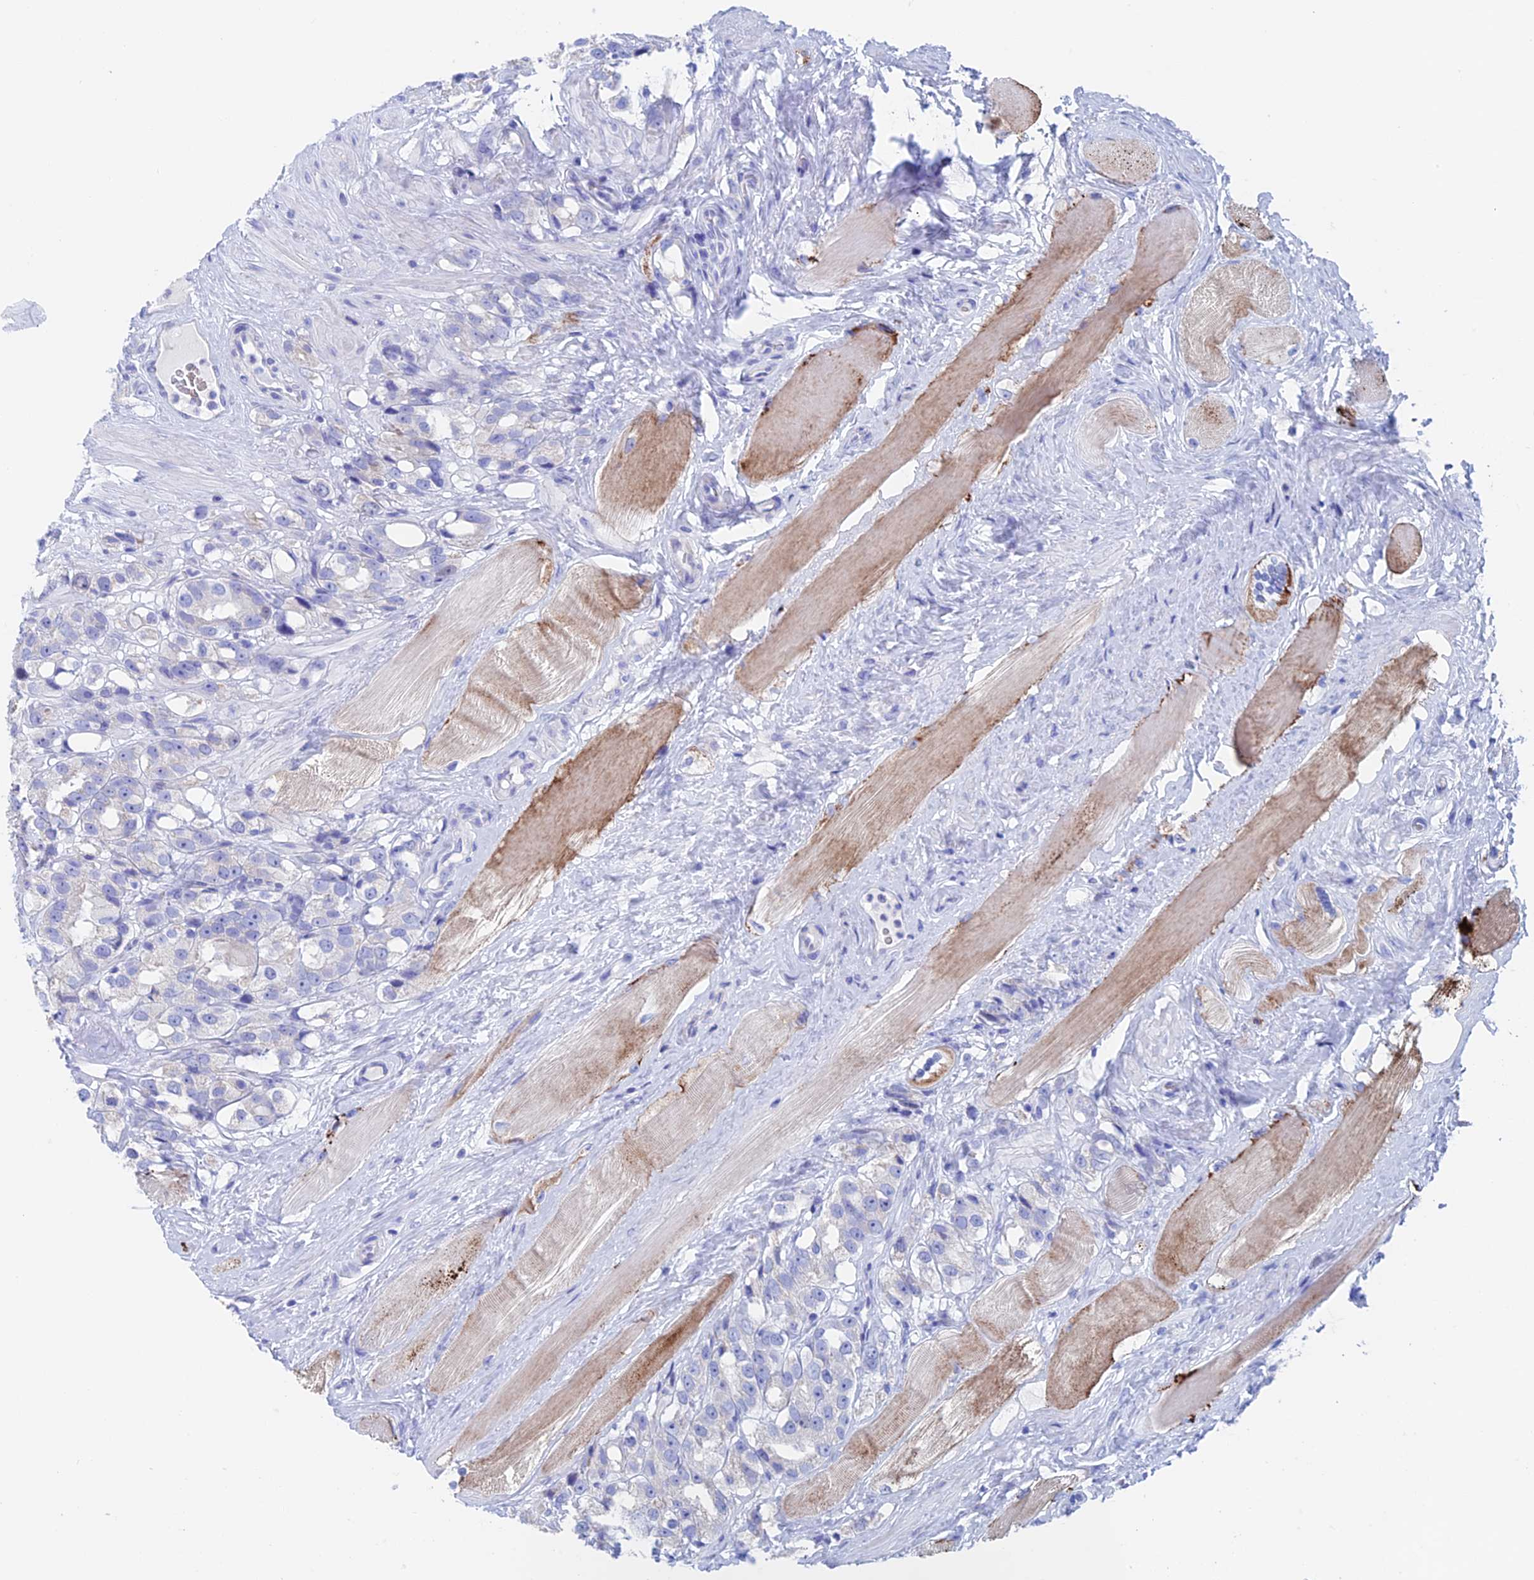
{"staining": {"intensity": "negative", "quantity": "none", "location": "none"}, "tissue": "prostate cancer", "cell_type": "Tumor cells", "image_type": "cancer", "snomed": [{"axis": "morphology", "description": "Adenocarcinoma, NOS"}, {"axis": "topography", "description": "Prostate"}], "caption": "Immunohistochemistry photomicrograph of prostate cancer stained for a protein (brown), which reveals no expression in tumor cells. The staining was performed using DAB to visualize the protein expression in brown, while the nuclei were stained in blue with hematoxylin (Magnification: 20x).", "gene": "PSMC3IP", "patient": {"sex": "male", "age": 79}}